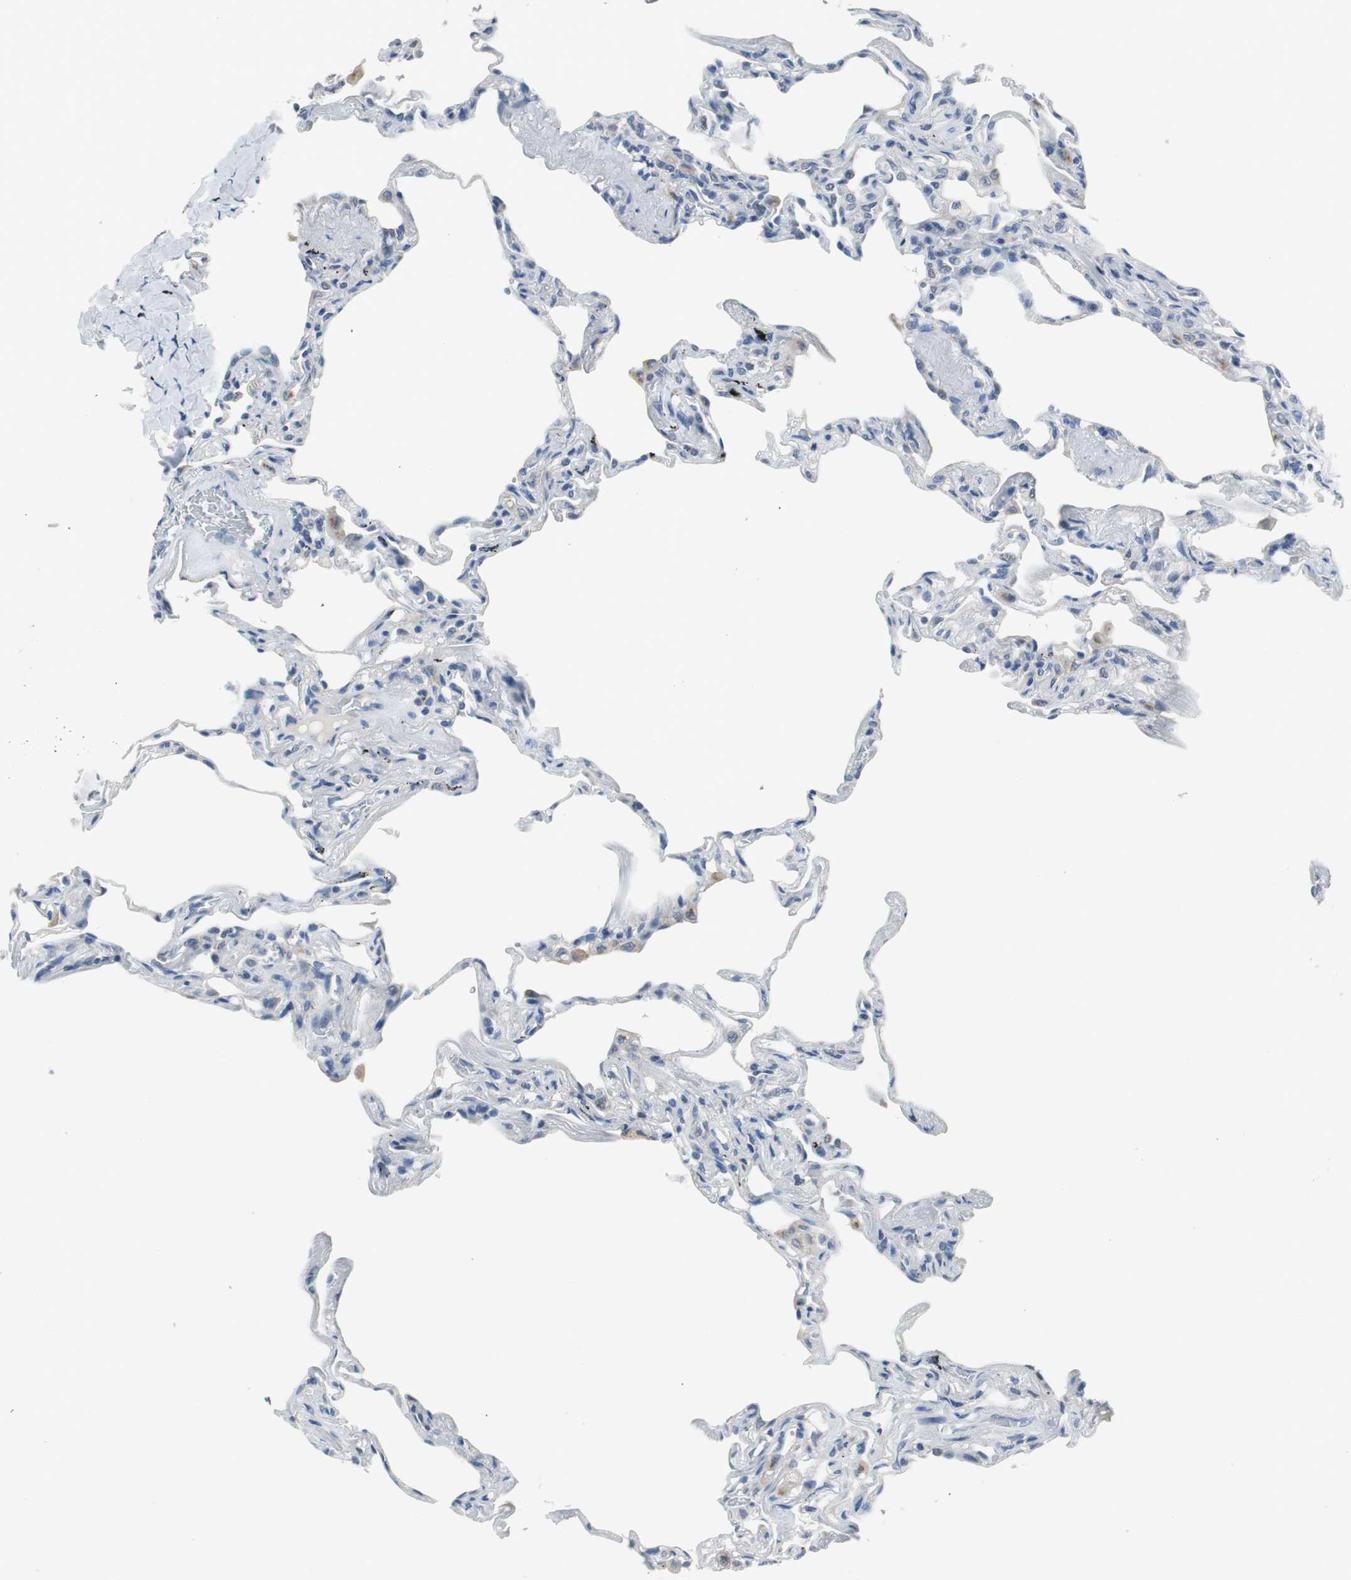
{"staining": {"intensity": "negative", "quantity": "none", "location": "none"}, "tissue": "lung", "cell_type": "Alveolar cells", "image_type": "normal", "snomed": [{"axis": "morphology", "description": "Normal tissue, NOS"}, {"axis": "morphology", "description": "Inflammation, NOS"}, {"axis": "topography", "description": "Lung"}], "caption": "This is an immunohistochemistry histopathology image of benign human lung. There is no expression in alveolar cells.", "gene": "PLAA", "patient": {"sex": "male", "age": 69}}